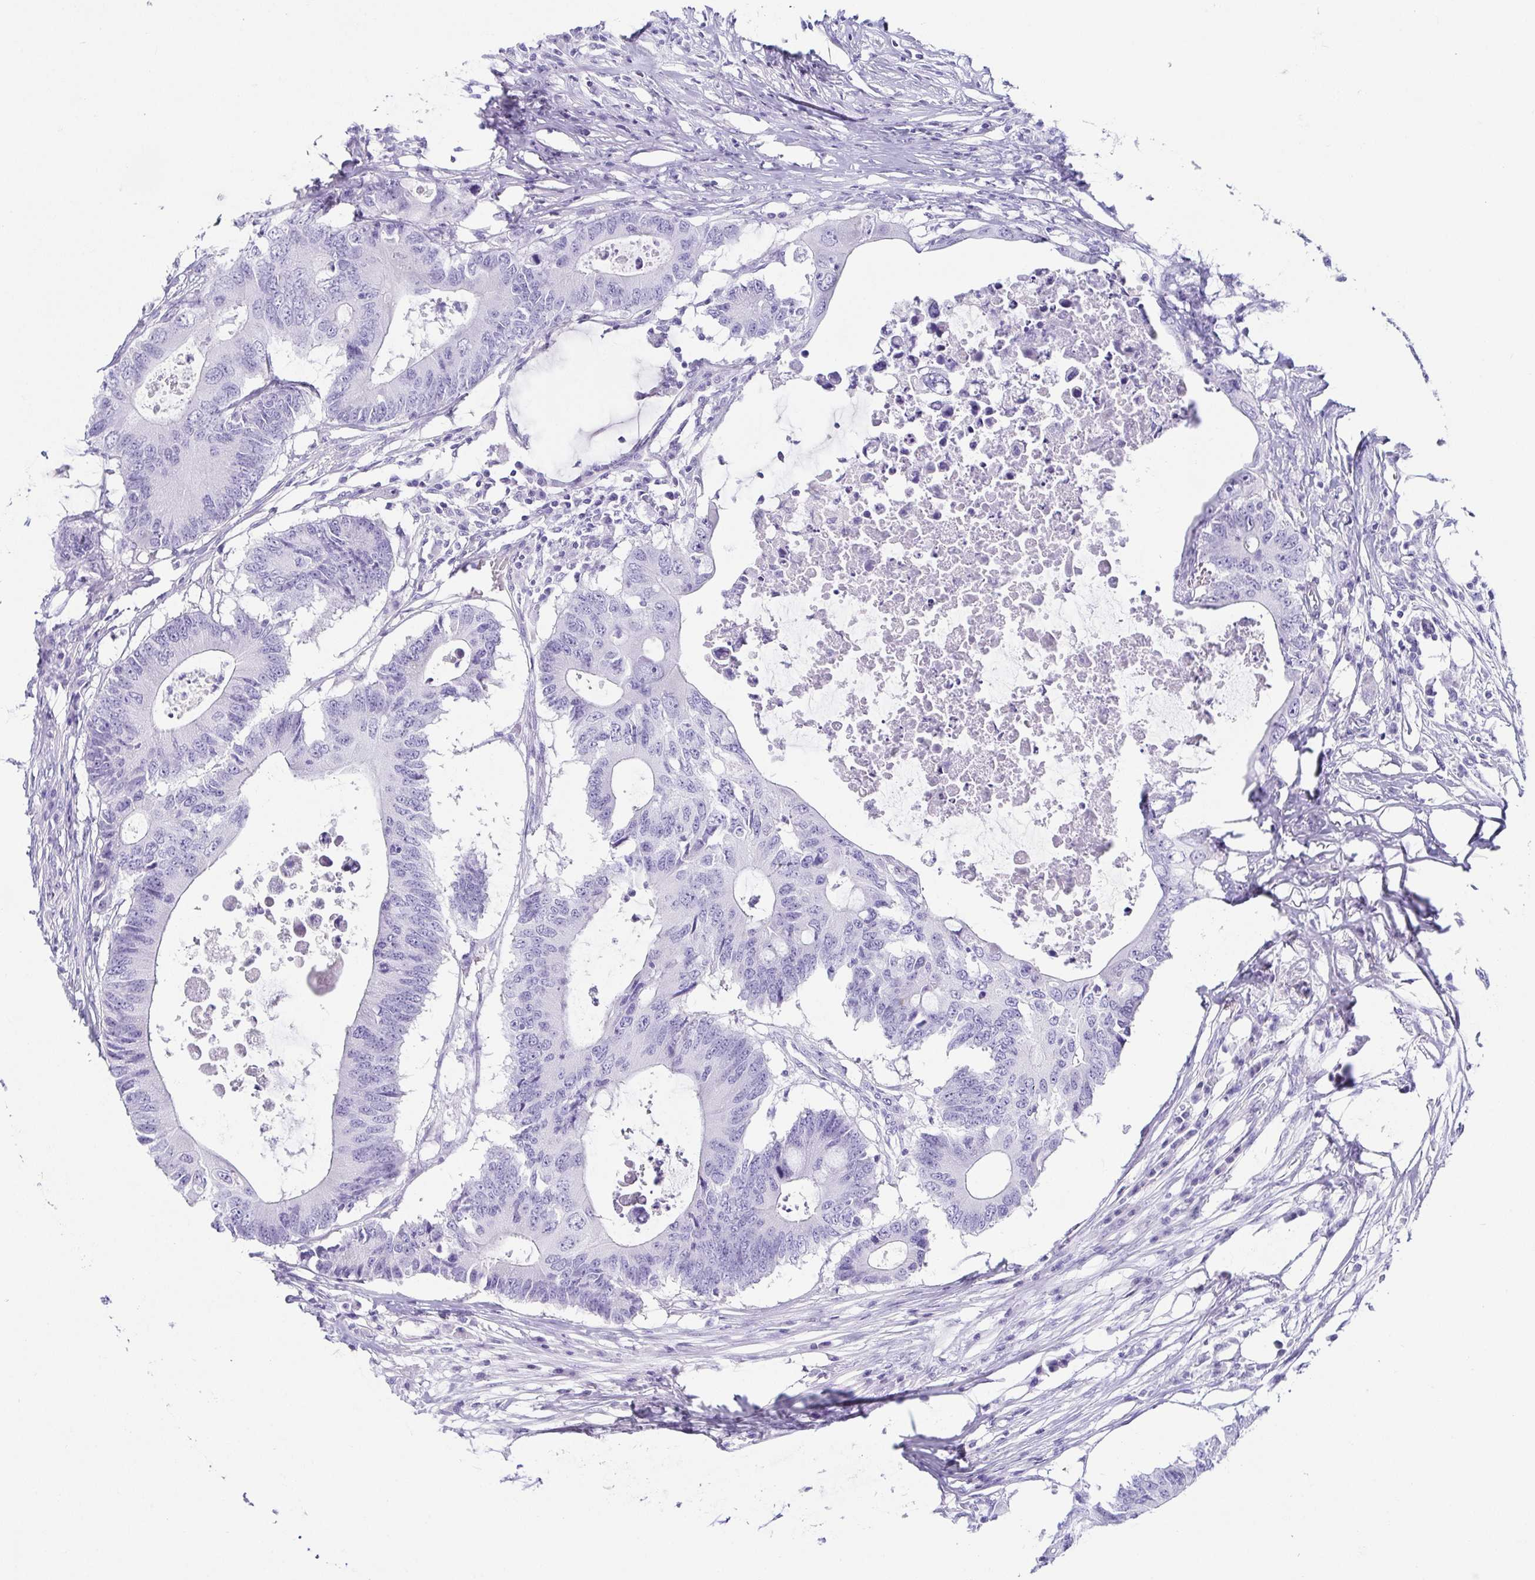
{"staining": {"intensity": "negative", "quantity": "none", "location": "none"}, "tissue": "colorectal cancer", "cell_type": "Tumor cells", "image_type": "cancer", "snomed": [{"axis": "morphology", "description": "Adenocarcinoma, NOS"}, {"axis": "topography", "description": "Colon"}], "caption": "IHC of adenocarcinoma (colorectal) shows no expression in tumor cells. The staining is performed using DAB brown chromogen with nuclei counter-stained in using hematoxylin.", "gene": "CD164L2", "patient": {"sex": "male", "age": 71}}